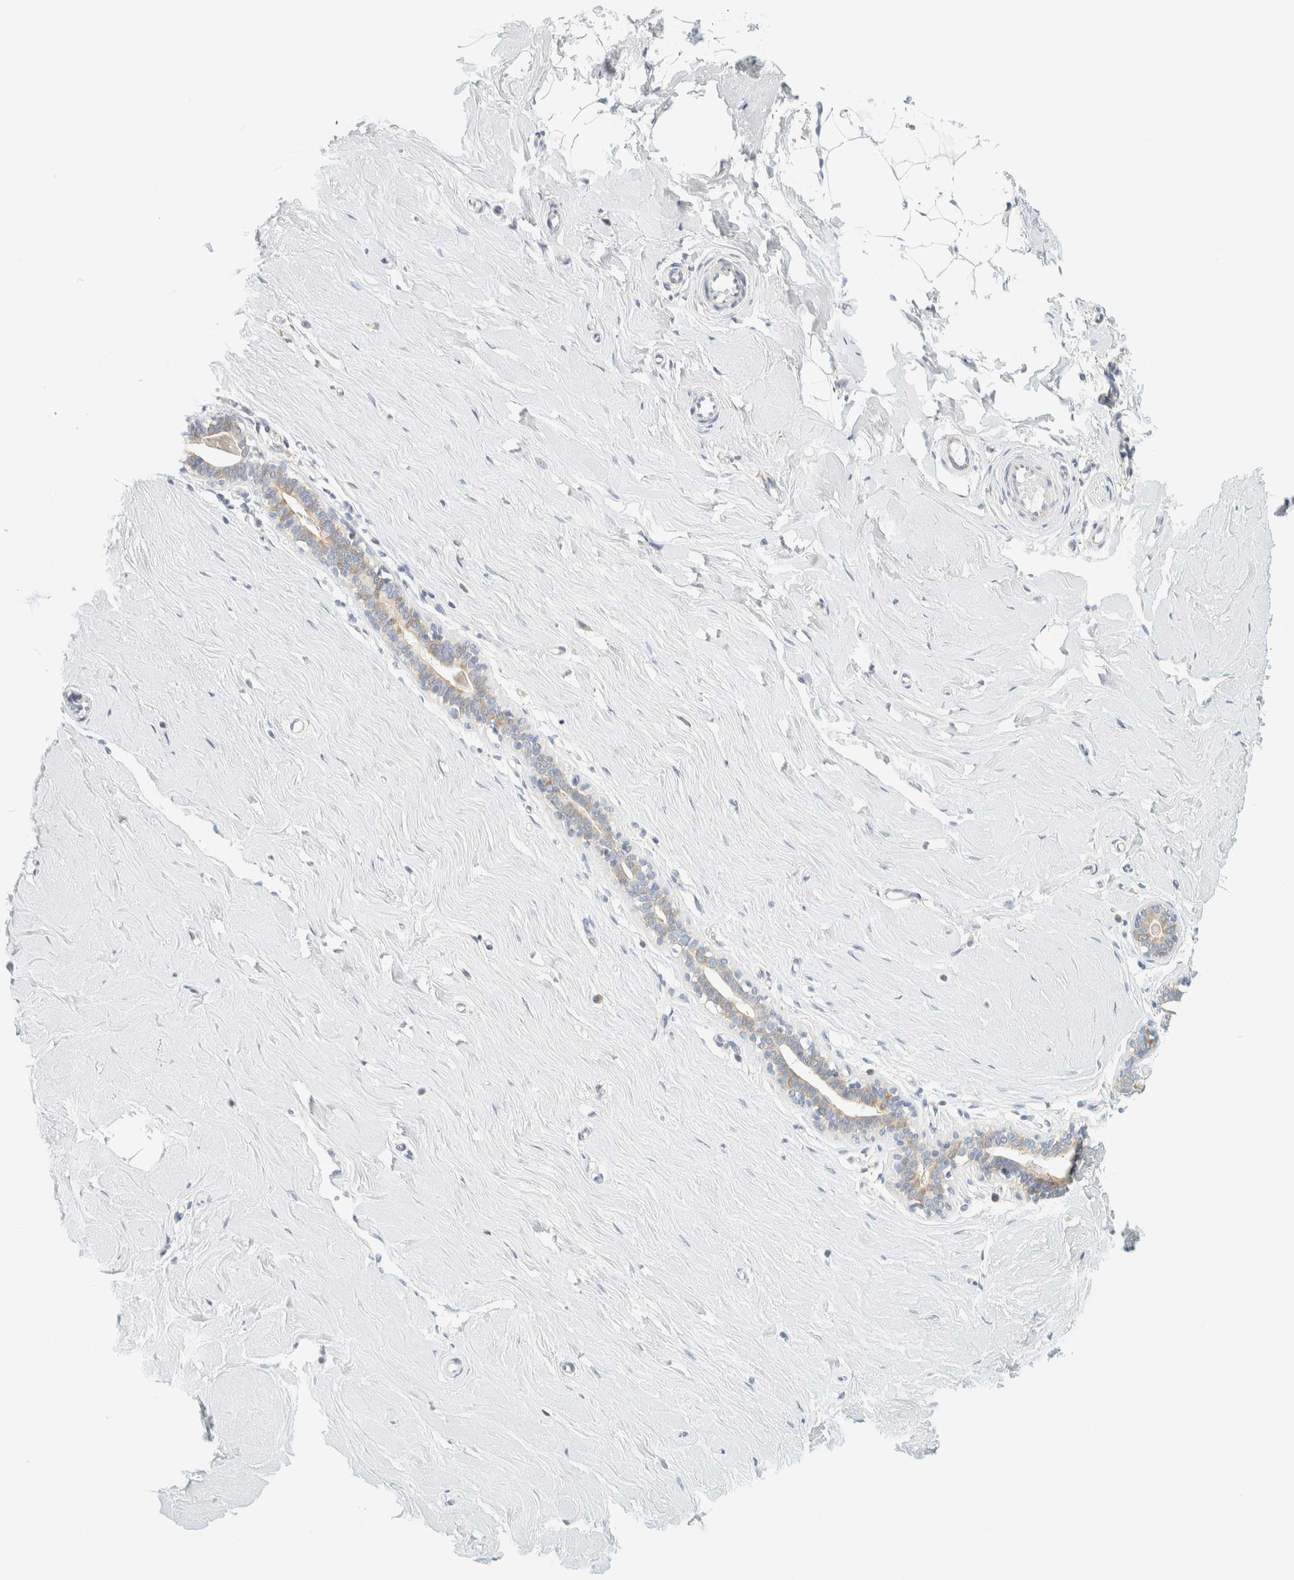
{"staining": {"intensity": "negative", "quantity": "none", "location": "none"}, "tissue": "breast", "cell_type": "Adipocytes", "image_type": "normal", "snomed": [{"axis": "morphology", "description": "Normal tissue, NOS"}, {"axis": "topography", "description": "Breast"}], "caption": "This is an IHC histopathology image of benign breast. There is no expression in adipocytes.", "gene": "AARSD1", "patient": {"sex": "female", "age": 23}}